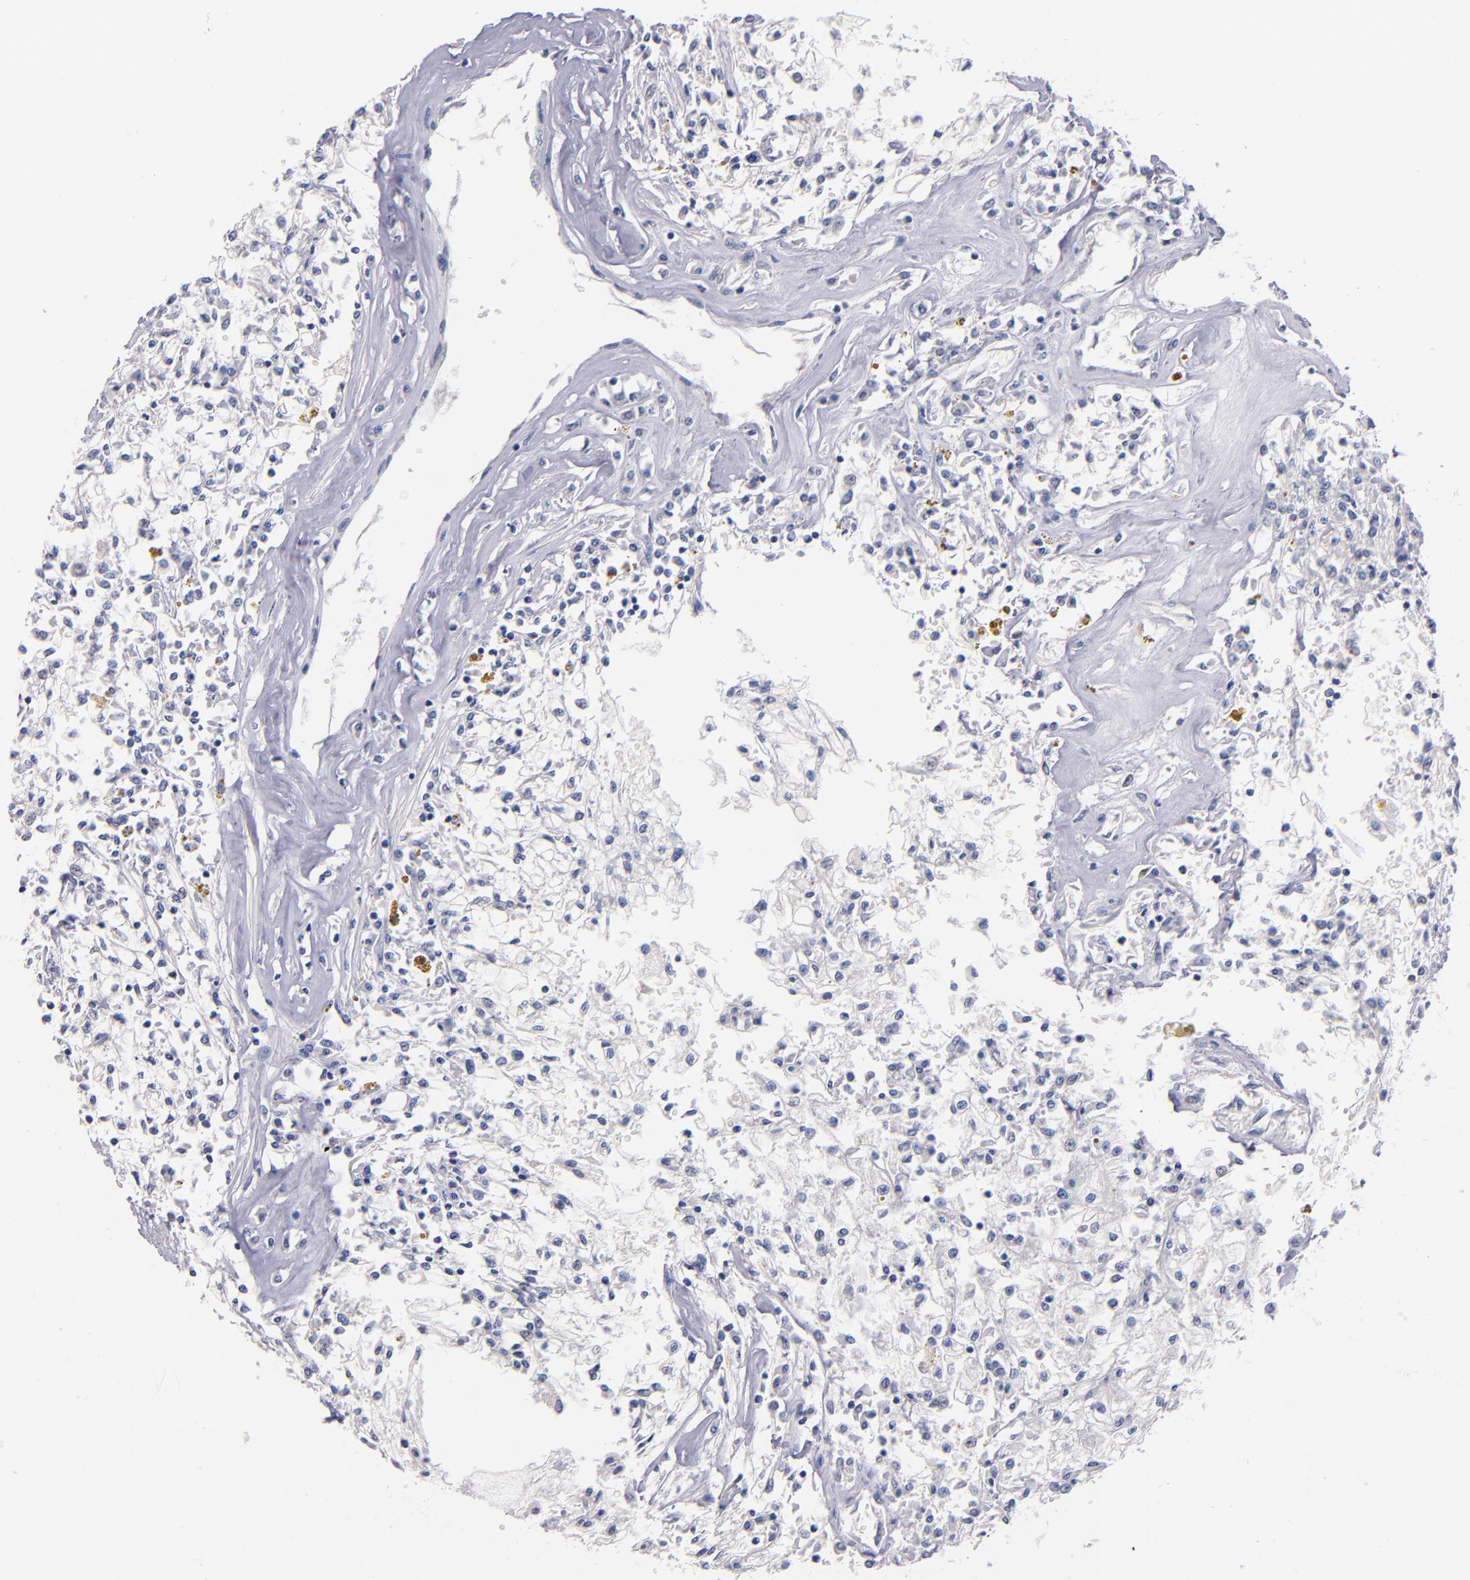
{"staining": {"intensity": "negative", "quantity": "none", "location": "none"}, "tissue": "renal cancer", "cell_type": "Tumor cells", "image_type": "cancer", "snomed": [{"axis": "morphology", "description": "Adenocarcinoma, NOS"}, {"axis": "topography", "description": "Kidney"}], "caption": "Protein analysis of renal cancer (adenocarcinoma) exhibits no significant staining in tumor cells. (DAB IHC, high magnification).", "gene": "CNTNAP2", "patient": {"sex": "male", "age": 78}}